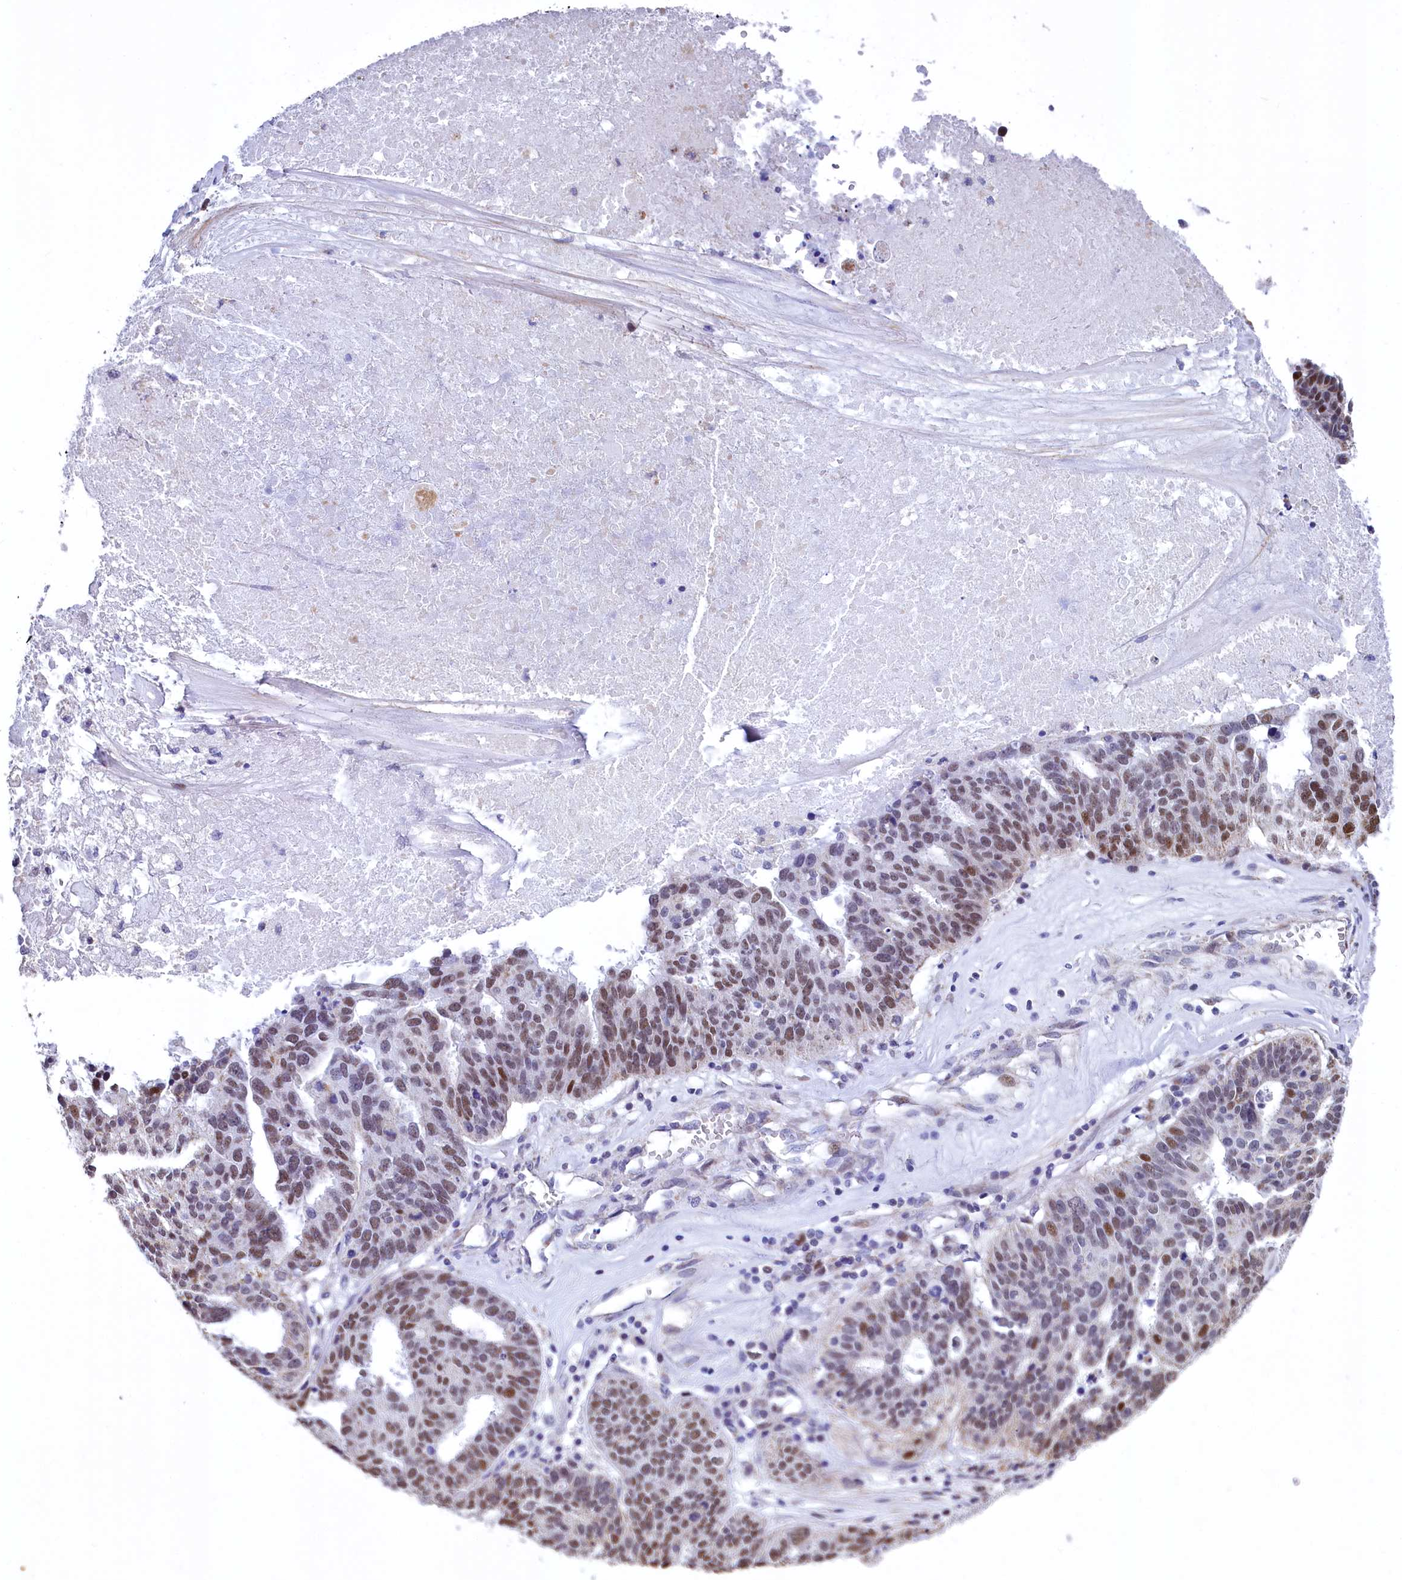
{"staining": {"intensity": "moderate", "quantity": "25%-75%", "location": "cytoplasmic/membranous,nuclear"}, "tissue": "ovarian cancer", "cell_type": "Tumor cells", "image_type": "cancer", "snomed": [{"axis": "morphology", "description": "Cystadenocarcinoma, serous, NOS"}, {"axis": "topography", "description": "Ovary"}], "caption": "Brown immunohistochemical staining in ovarian cancer (serous cystadenocarcinoma) reveals moderate cytoplasmic/membranous and nuclear expression in approximately 25%-75% of tumor cells. The staining is performed using DAB brown chromogen to label protein expression. The nuclei are counter-stained blue using hematoxylin.", "gene": "MORN3", "patient": {"sex": "female", "age": 59}}